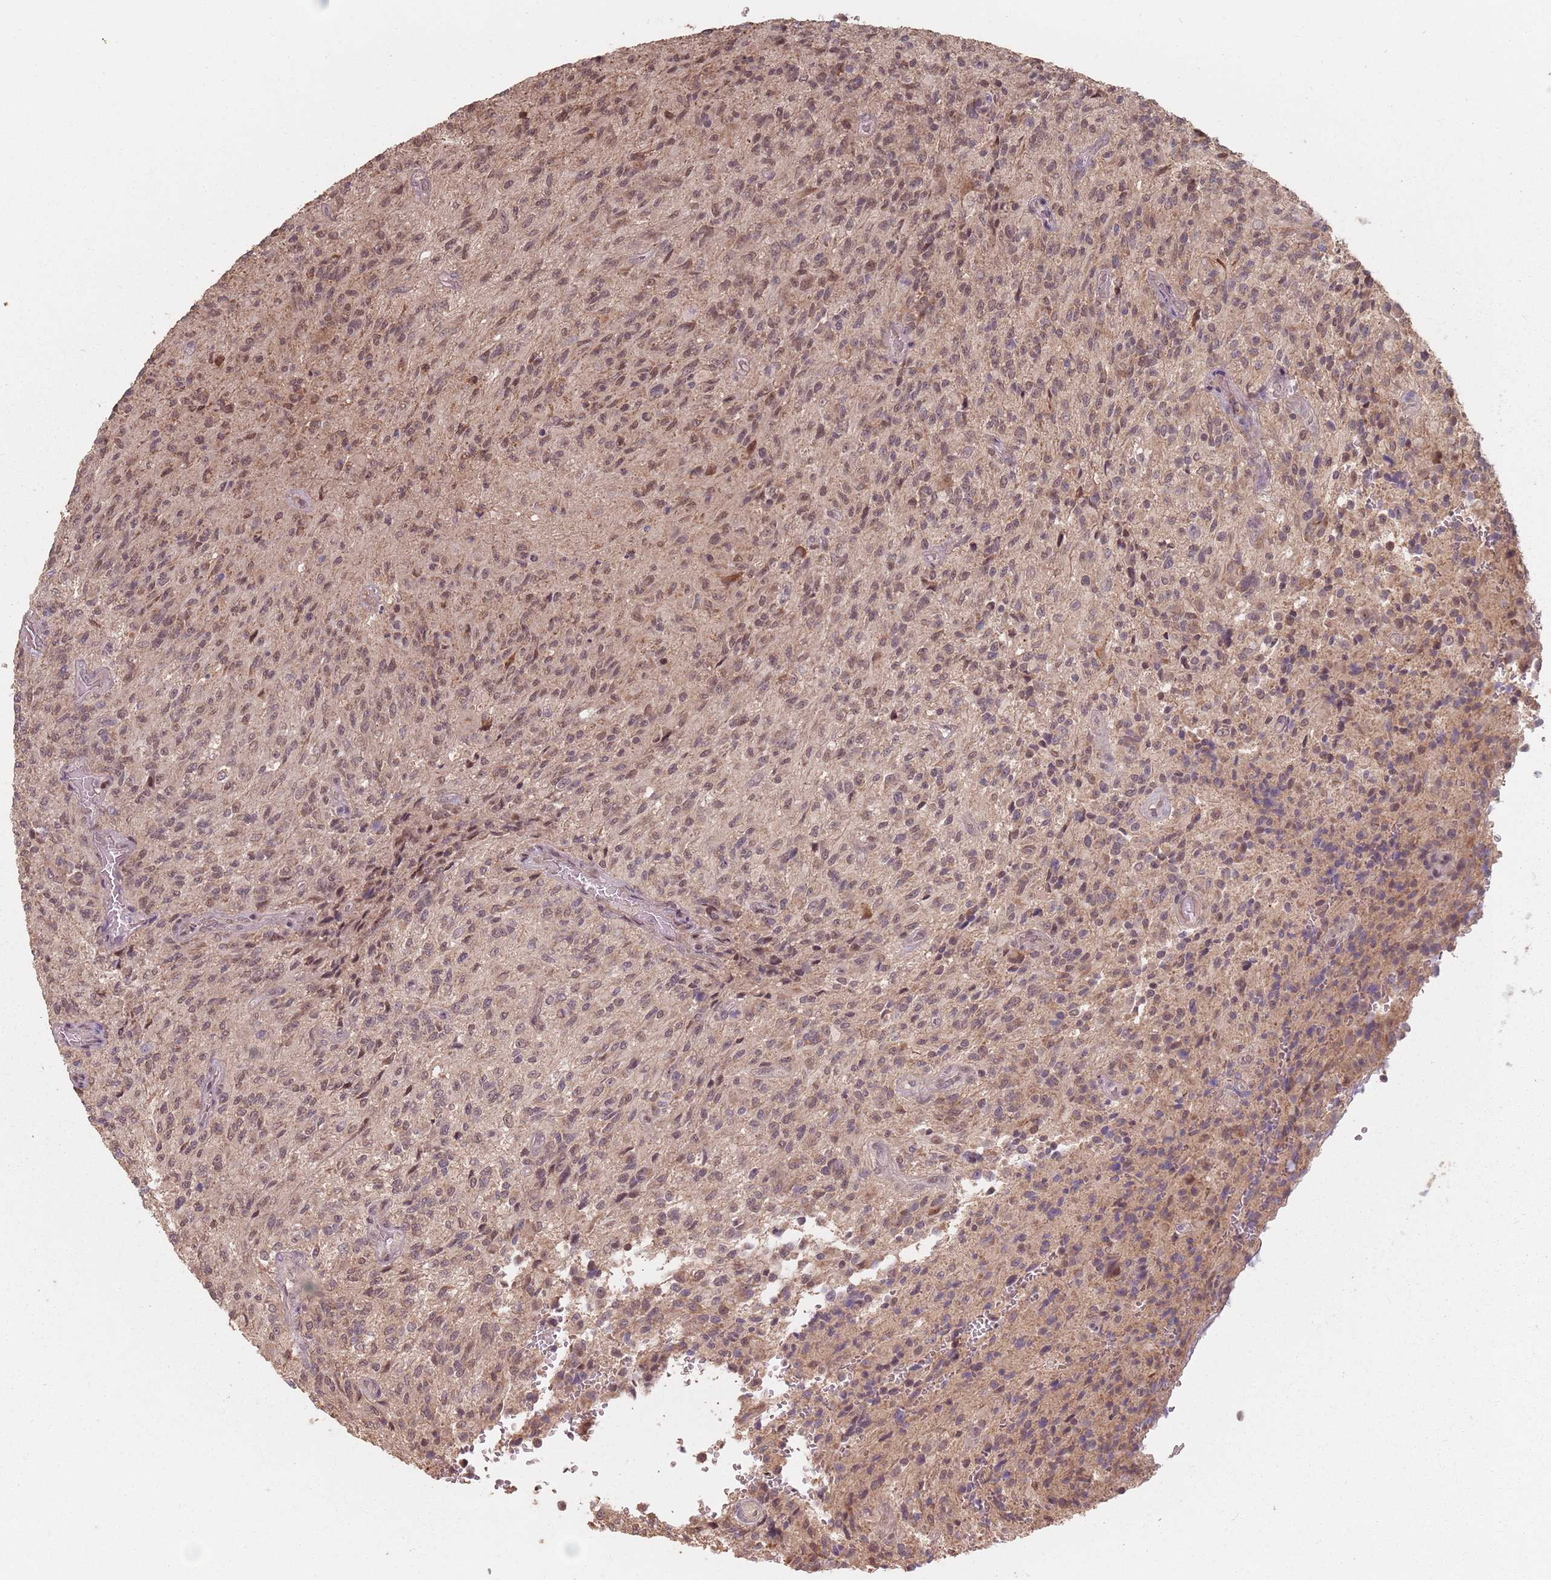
{"staining": {"intensity": "moderate", "quantity": ">75%", "location": "nuclear"}, "tissue": "glioma", "cell_type": "Tumor cells", "image_type": "cancer", "snomed": [{"axis": "morphology", "description": "Normal tissue, NOS"}, {"axis": "morphology", "description": "Glioma, malignant, High grade"}, {"axis": "topography", "description": "Cerebral cortex"}], "caption": "Immunohistochemical staining of human glioma displays moderate nuclear protein positivity in about >75% of tumor cells.", "gene": "VPS52", "patient": {"sex": "male", "age": 56}}